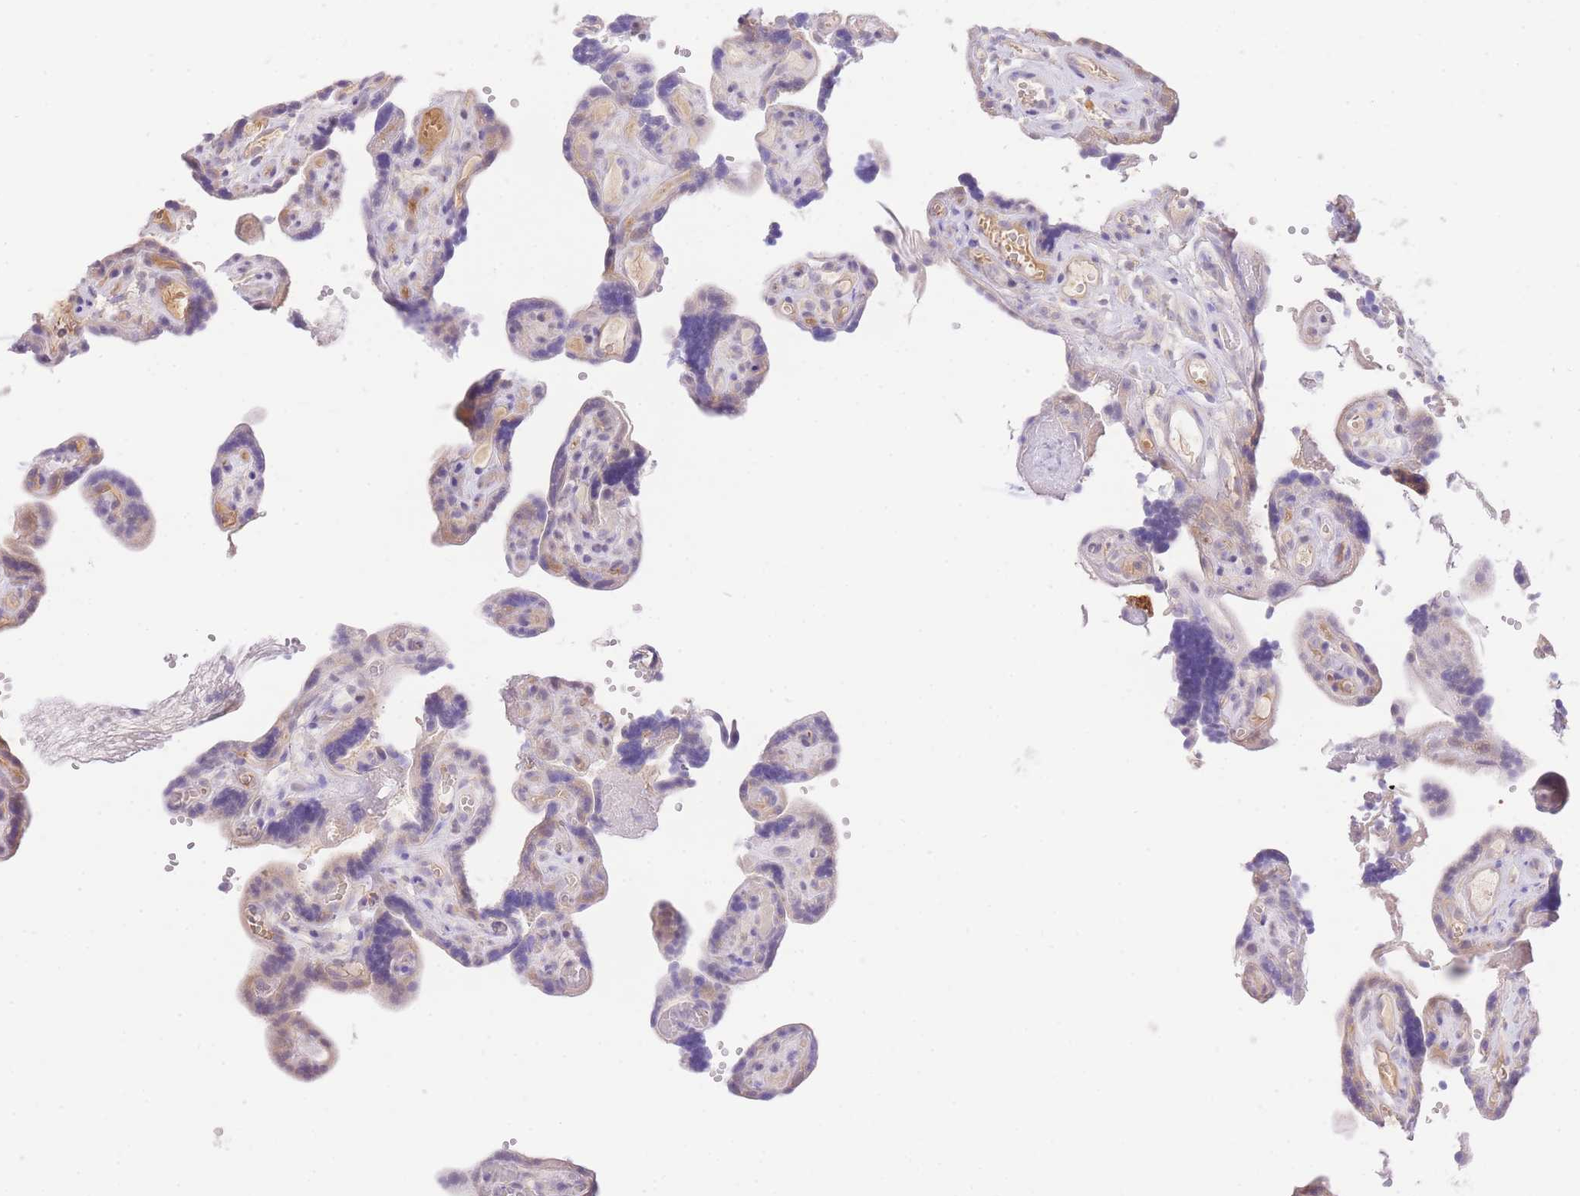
{"staining": {"intensity": "weak", "quantity": ">75%", "location": "cytoplasmic/membranous"}, "tissue": "placenta", "cell_type": "Decidual cells", "image_type": "normal", "snomed": [{"axis": "morphology", "description": "Normal tissue, NOS"}, {"axis": "topography", "description": "Placenta"}], "caption": "An IHC photomicrograph of benign tissue is shown. Protein staining in brown shows weak cytoplasmic/membranous positivity in placenta within decidual cells.", "gene": "LIPH", "patient": {"sex": "female", "age": 30}}